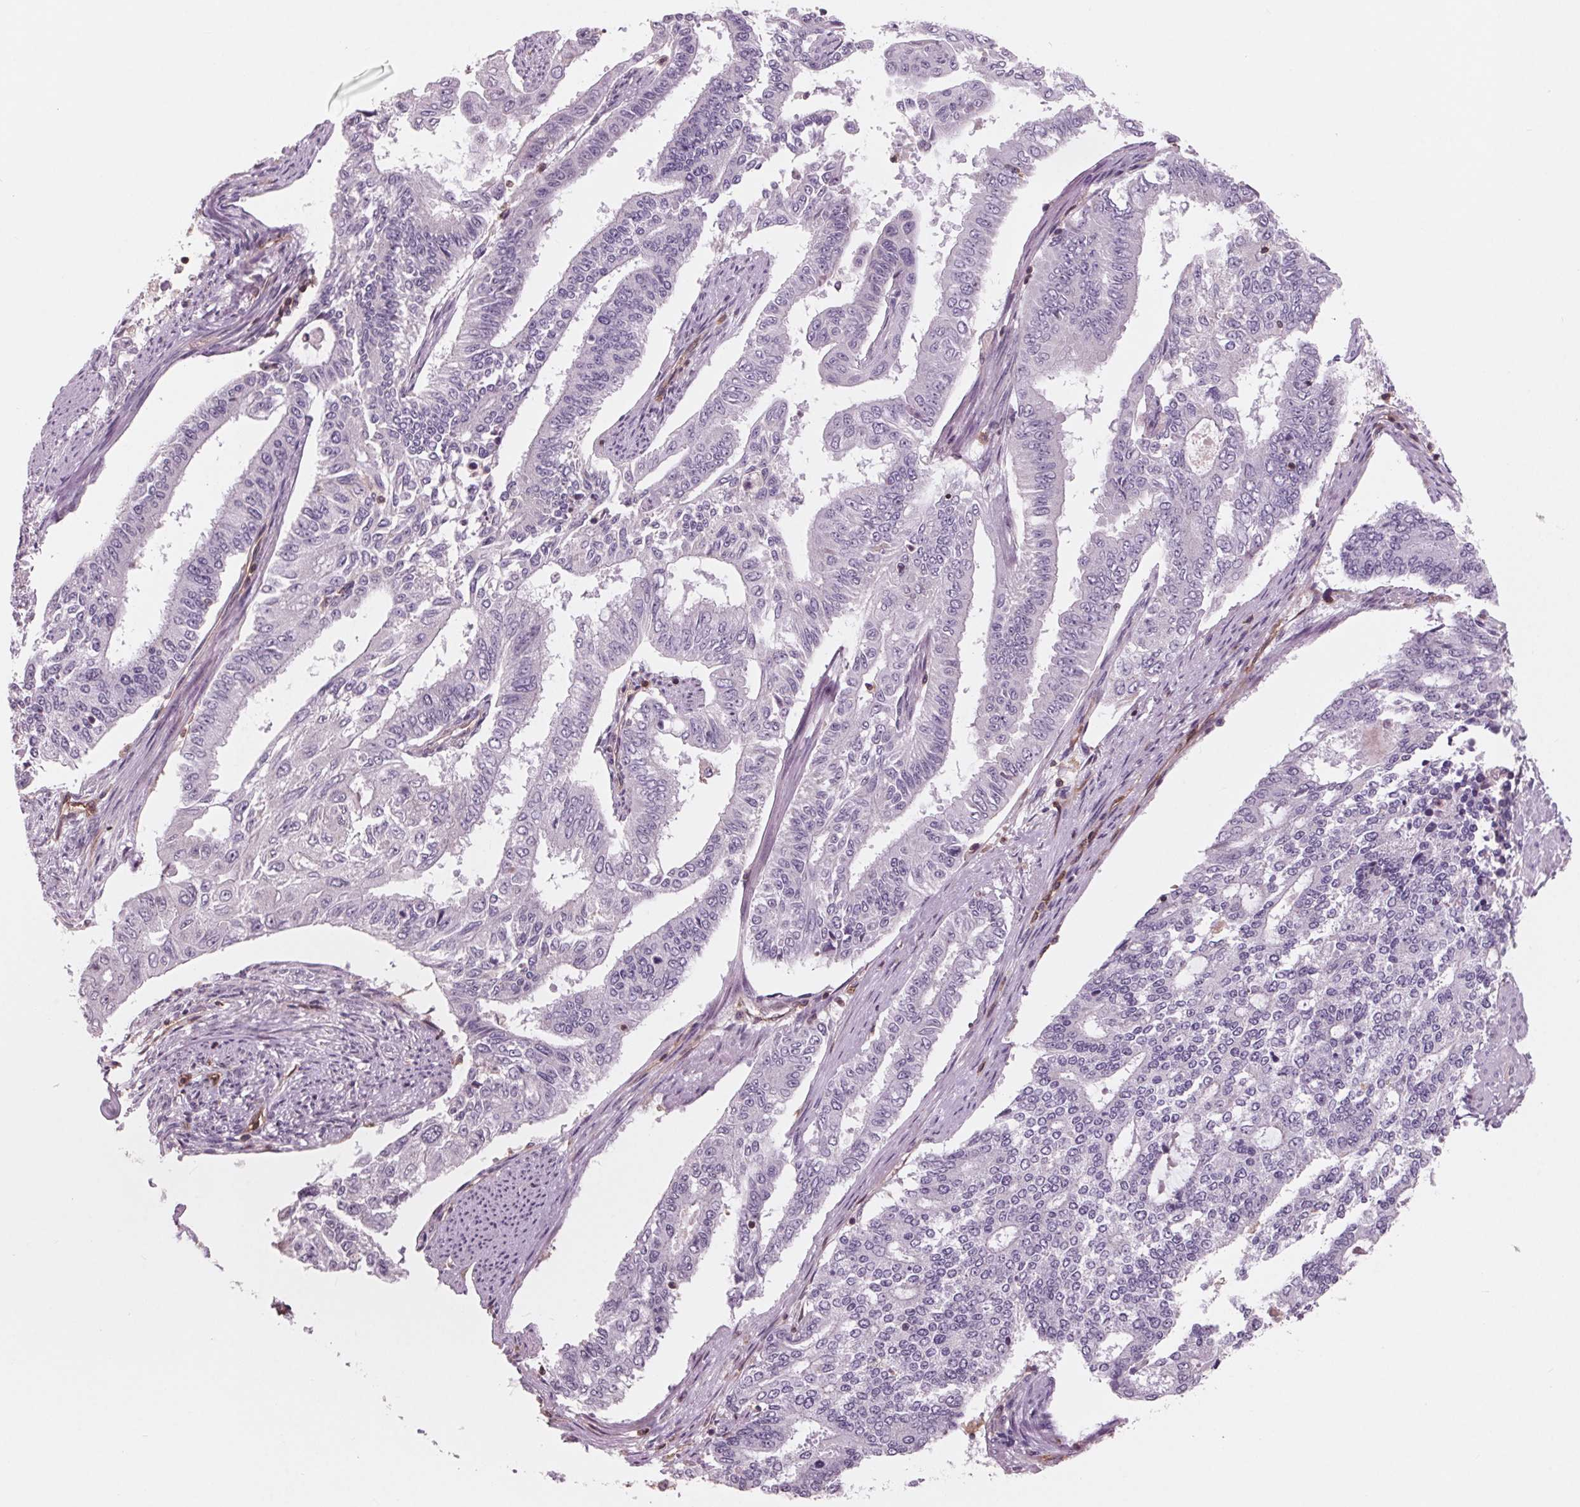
{"staining": {"intensity": "negative", "quantity": "none", "location": "none"}, "tissue": "endometrial cancer", "cell_type": "Tumor cells", "image_type": "cancer", "snomed": [{"axis": "morphology", "description": "Adenocarcinoma, NOS"}, {"axis": "topography", "description": "Uterus"}], "caption": "IHC image of neoplastic tissue: endometrial adenocarcinoma stained with DAB reveals no significant protein positivity in tumor cells.", "gene": "ARHGAP25", "patient": {"sex": "female", "age": 59}}